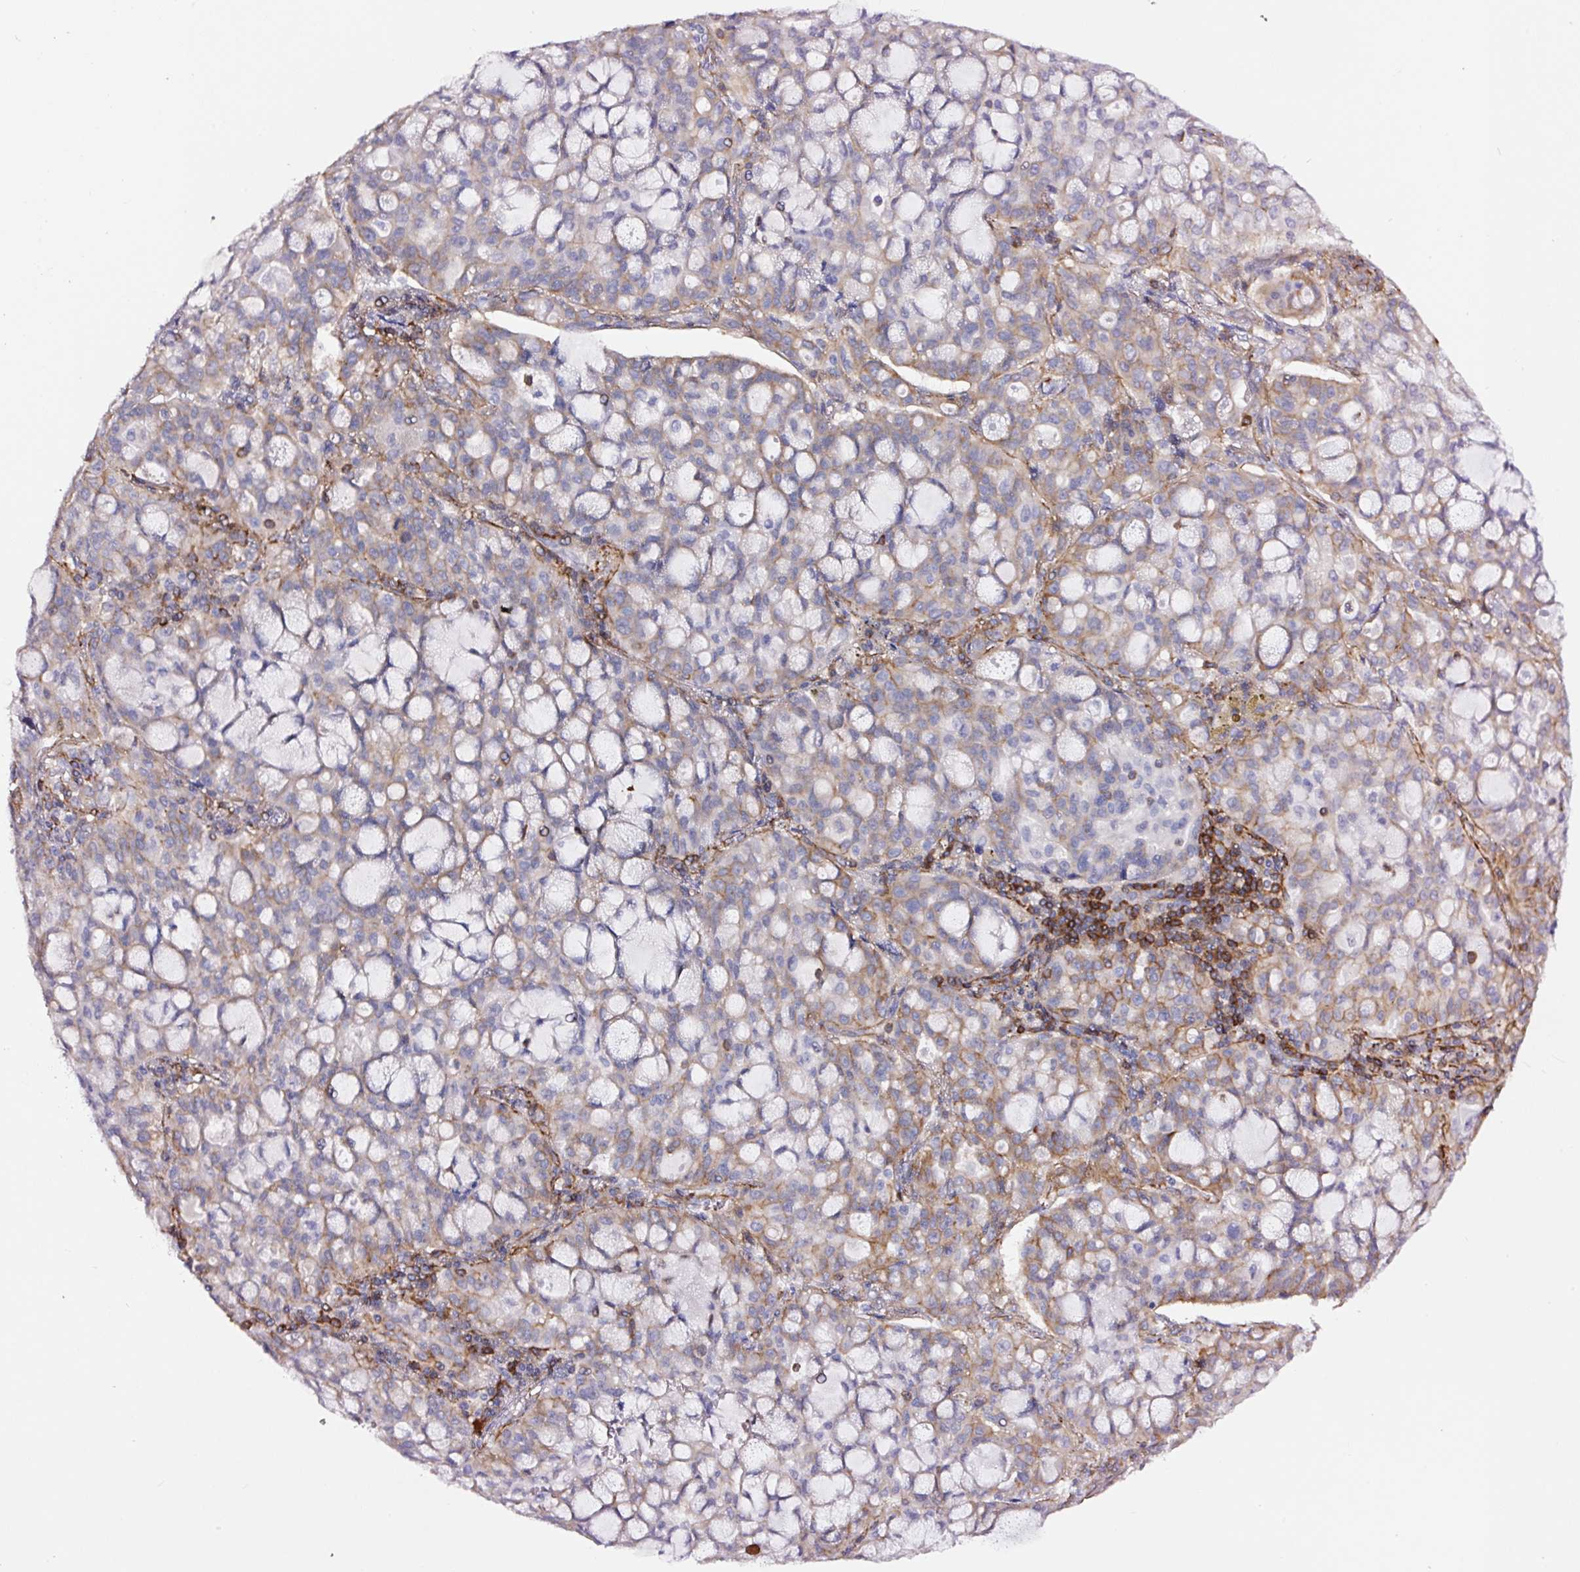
{"staining": {"intensity": "weak", "quantity": "25%-75%", "location": "cytoplasmic/membranous"}, "tissue": "lung cancer", "cell_type": "Tumor cells", "image_type": "cancer", "snomed": [{"axis": "morphology", "description": "Adenocarcinoma, NOS"}, {"axis": "topography", "description": "Lung"}], "caption": "Lung adenocarcinoma stained for a protein shows weak cytoplasmic/membranous positivity in tumor cells. The staining was performed using DAB, with brown indicating positive protein expression. Nuclei are stained blue with hematoxylin.", "gene": "ADD3", "patient": {"sex": "female", "age": 44}}